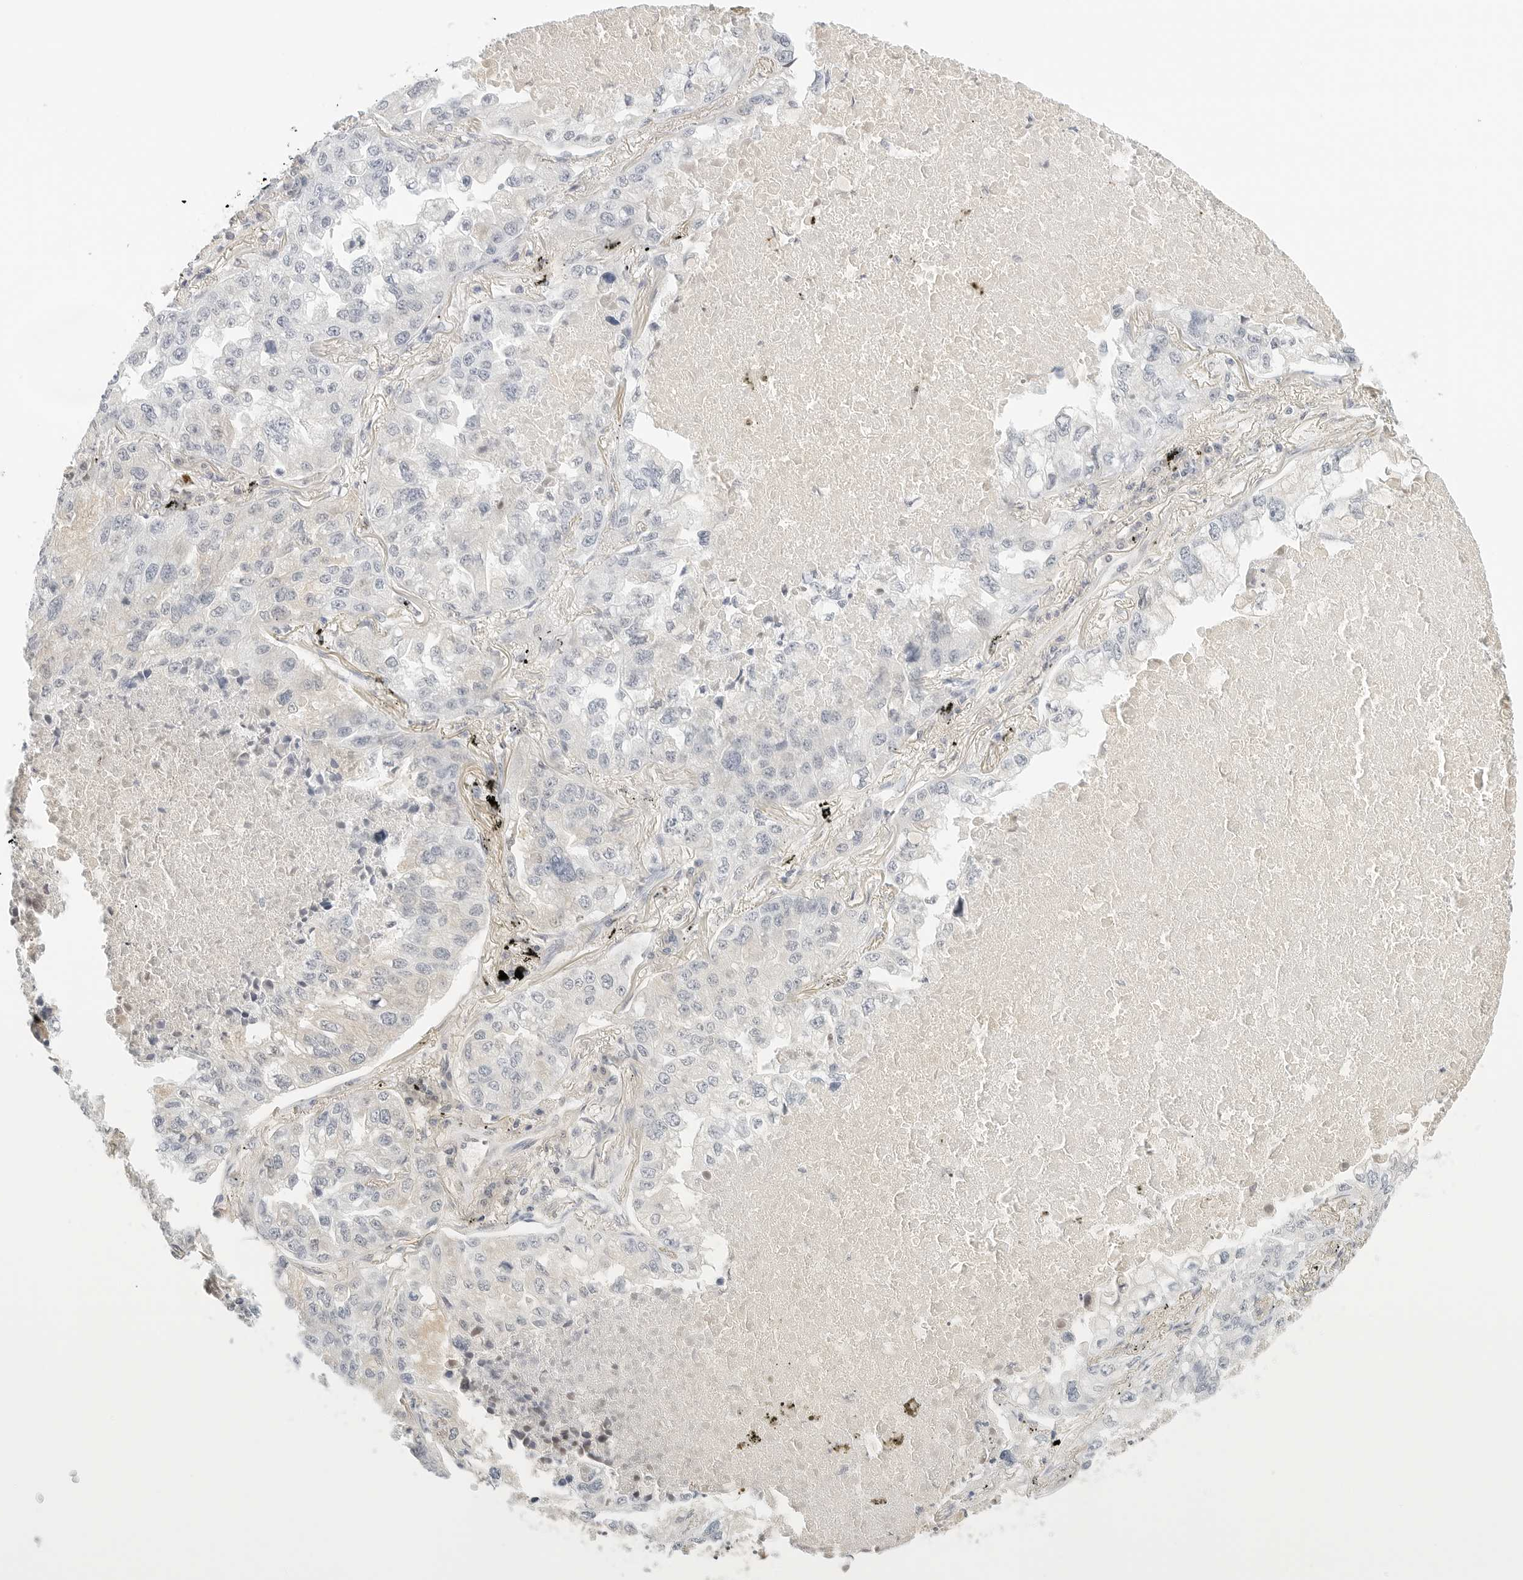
{"staining": {"intensity": "negative", "quantity": "none", "location": "none"}, "tissue": "lung cancer", "cell_type": "Tumor cells", "image_type": "cancer", "snomed": [{"axis": "morphology", "description": "Adenocarcinoma, NOS"}, {"axis": "topography", "description": "Lung"}], "caption": "Immunohistochemistry (IHC) of lung cancer (adenocarcinoma) exhibits no staining in tumor cells. Brightfield microscopy of immunohistochemistry (IHC) stained with DAB (3,3'-diaminobenzidine) (brown) and hematoxylin (blue), captured at high magnification.", "gene": "PKDCC", "patient": {"sex": "male", "age": 65}}